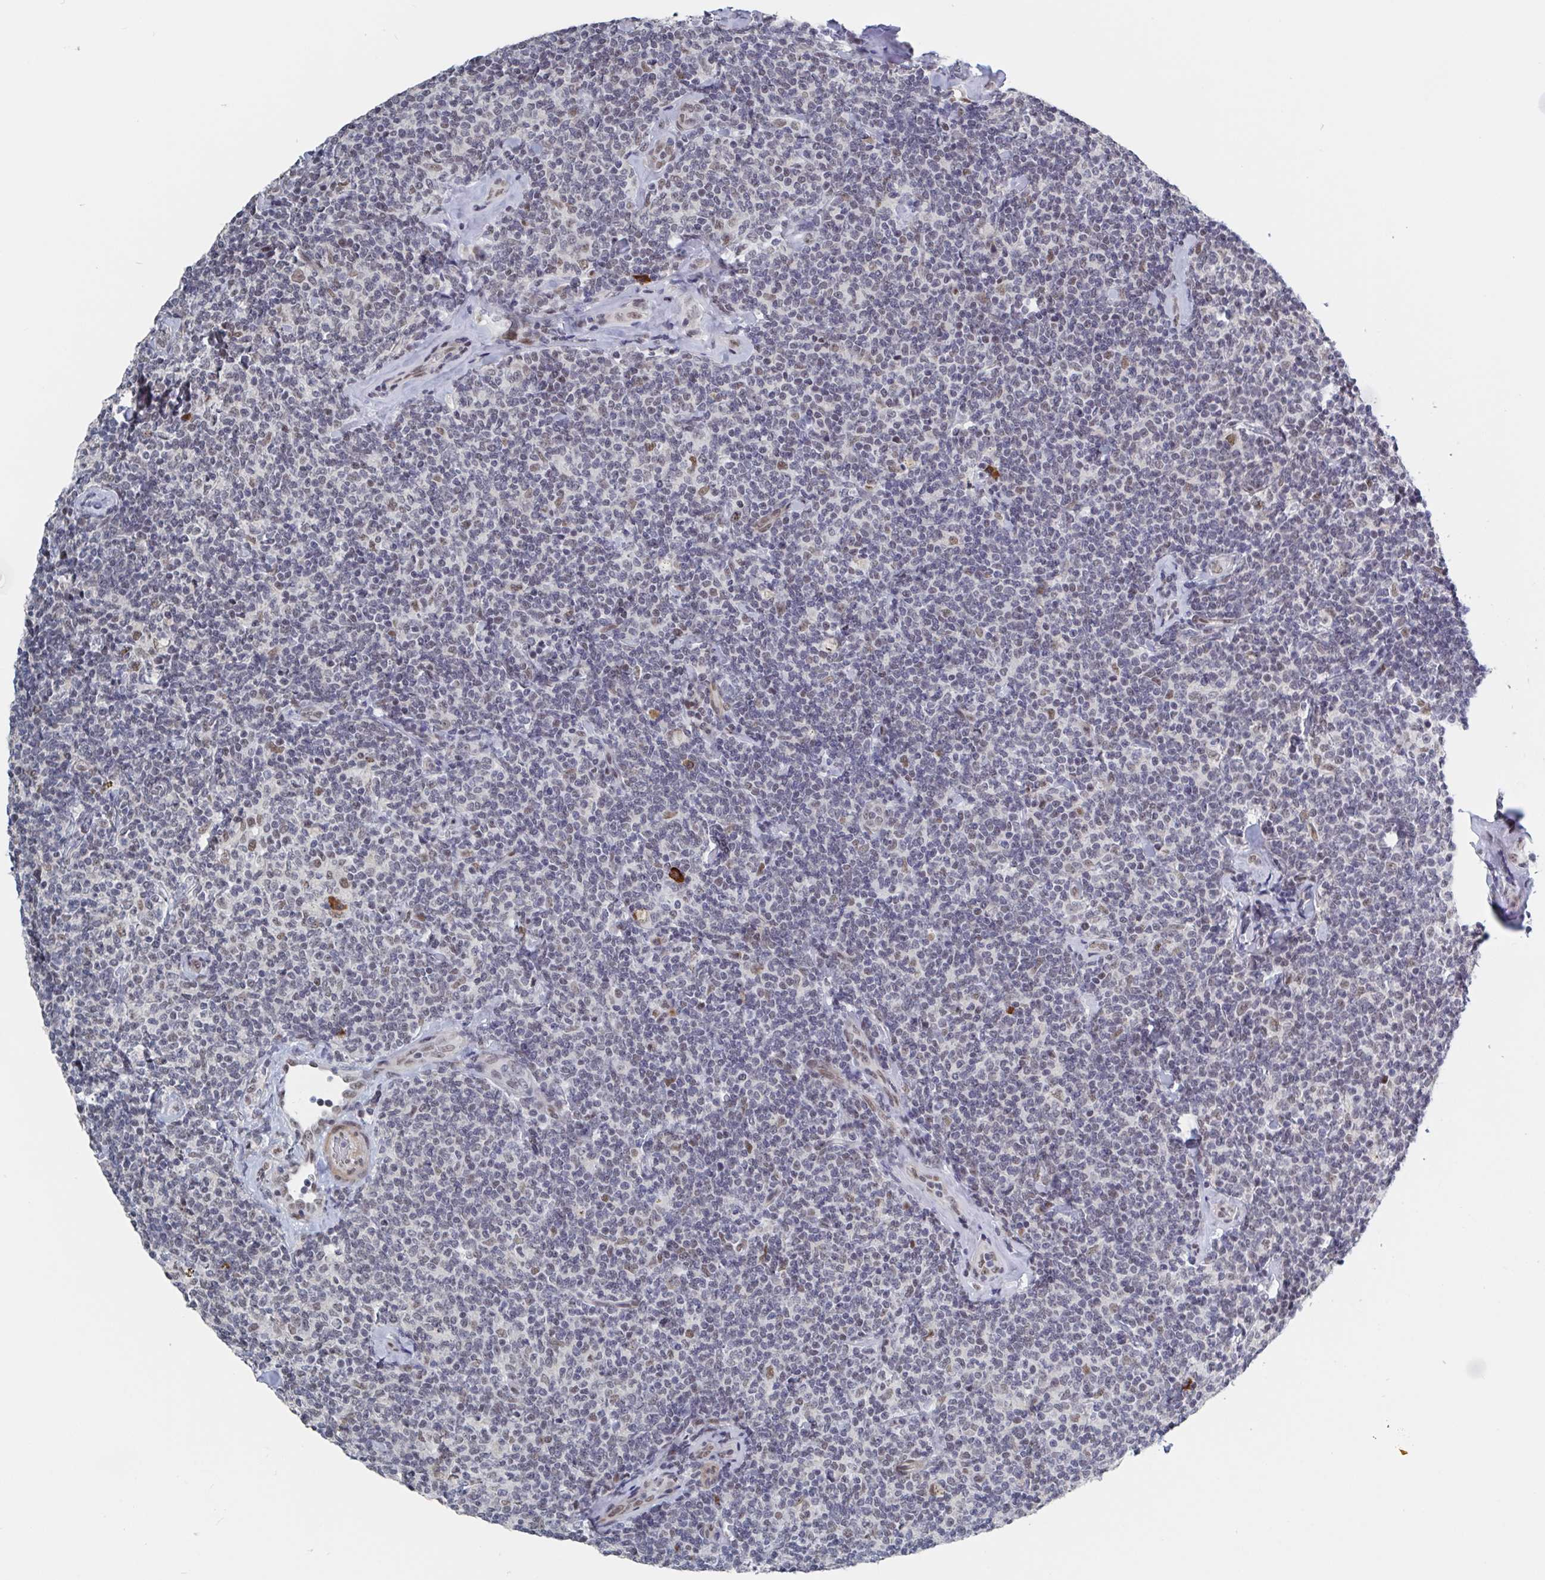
{"staining": {"intensity": "moderate", "quantity": "<25%", "location": "nuclear"}, "tissue": "lymphoma", "cell_type": "Tumor cells", "image_type": "cancer", "snomed": [{"axis": "morphology", "description": "Malignant lymphoma, non-Hodgkin's type, Low grade"}, {"axis": "topography", "description": "Lymph node"}], "caption": "Immunohistochemistry (IHC) histopathology image of human lymphoma stained for a protein (brown), which reveals low levels of moderate nuclear expression in about <25% of tumor cells.", "gene": "BCL7B", "patient": {"sex": "female", "age": 56}}